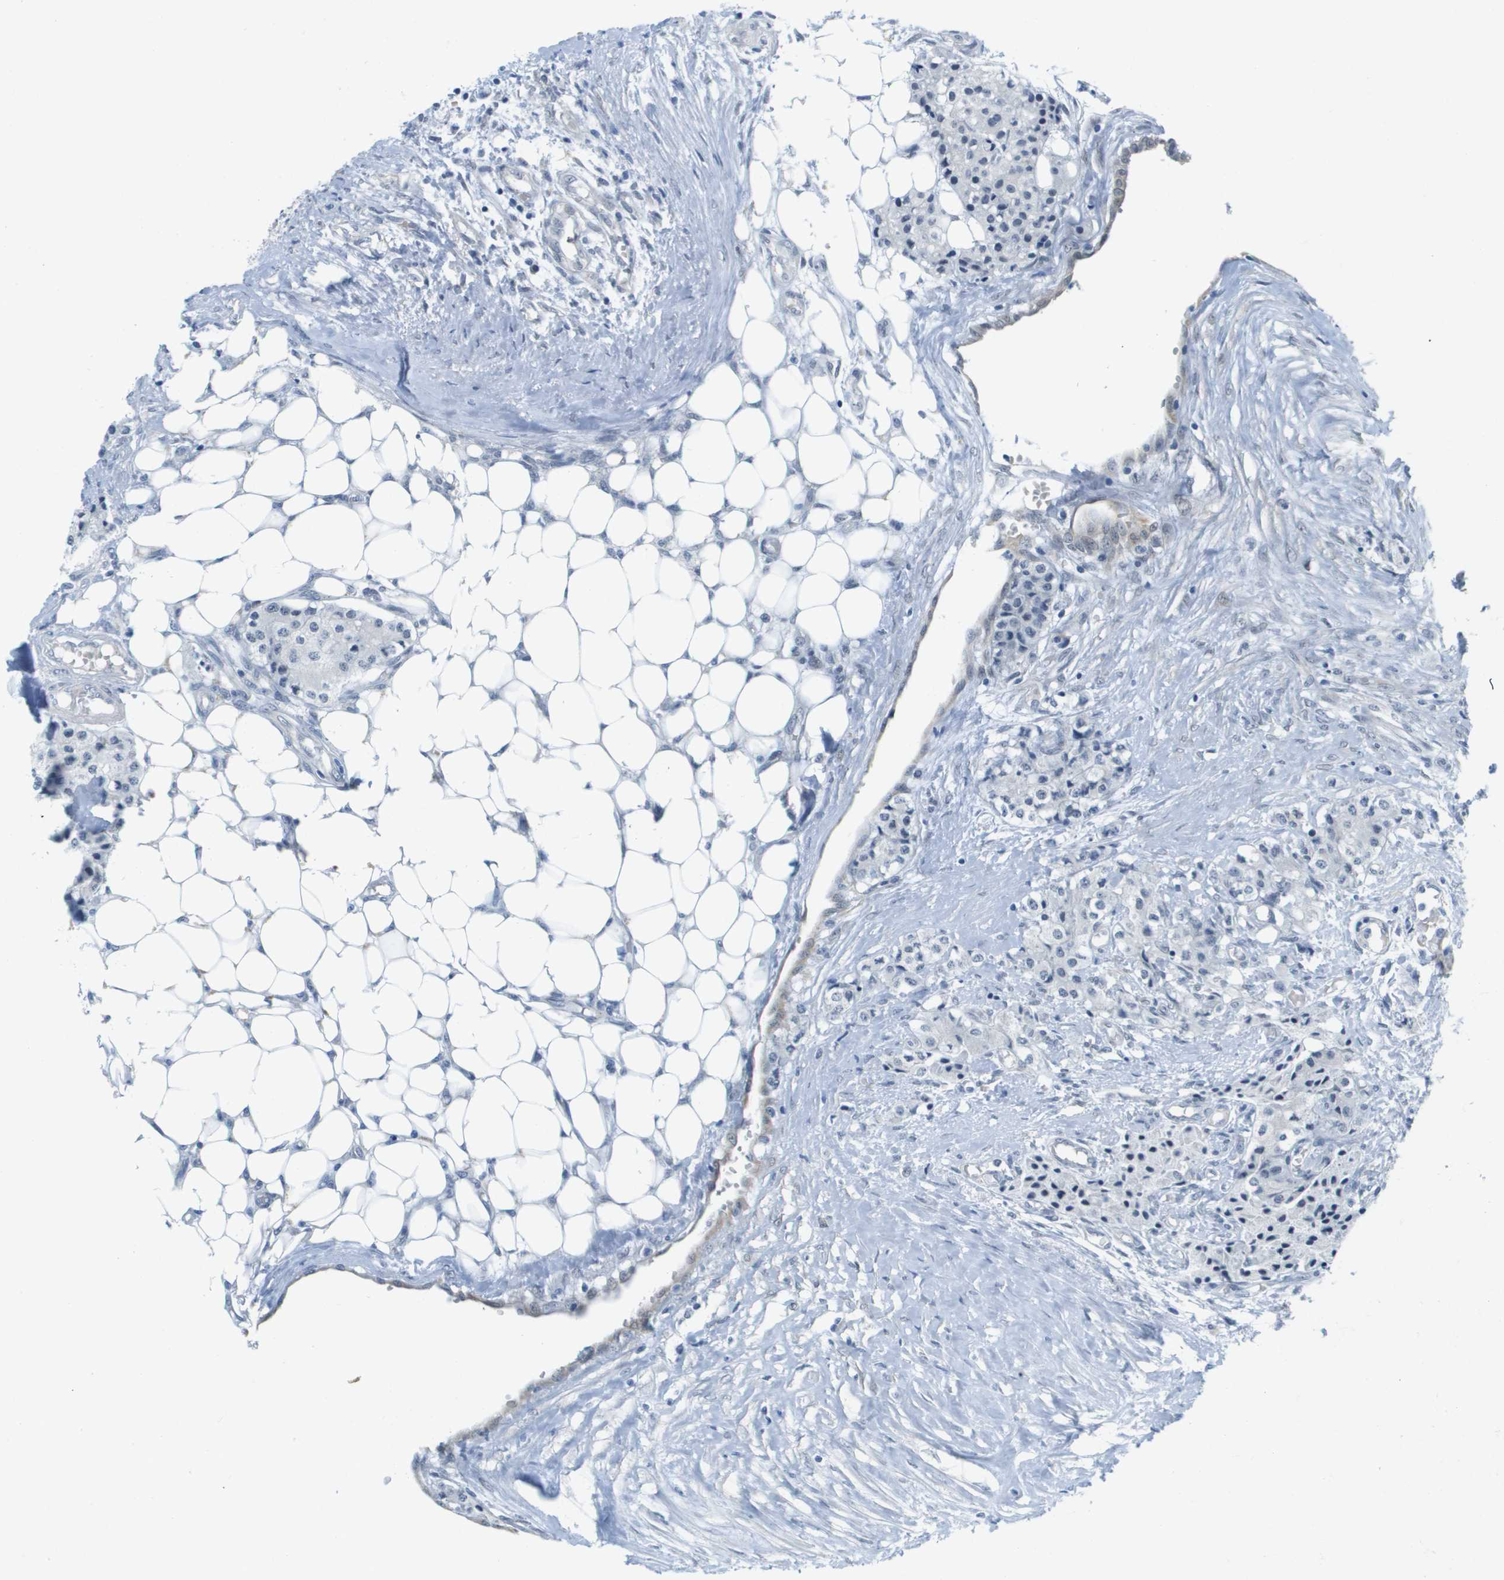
{"staining": {"intensity": "negative", "quantity": "none", "location": "none"}, "tissue": "carcinoid", "cell_type": "Tumor cells", "image_type": "cancer", "snomed": [{"axis": "morphology", "description": "Carcinoid, malignant, NOS"}, {"axis": "topography", "description": "Colon"}], "caption": "There is no significant expression in tumor cells of carcinoid (malignant). (DAB immunohistochemistry (IHC) with hematoxylin counter stain).", "gene": "ARID1B", "patient": {"sex": "female", "age": 52}}